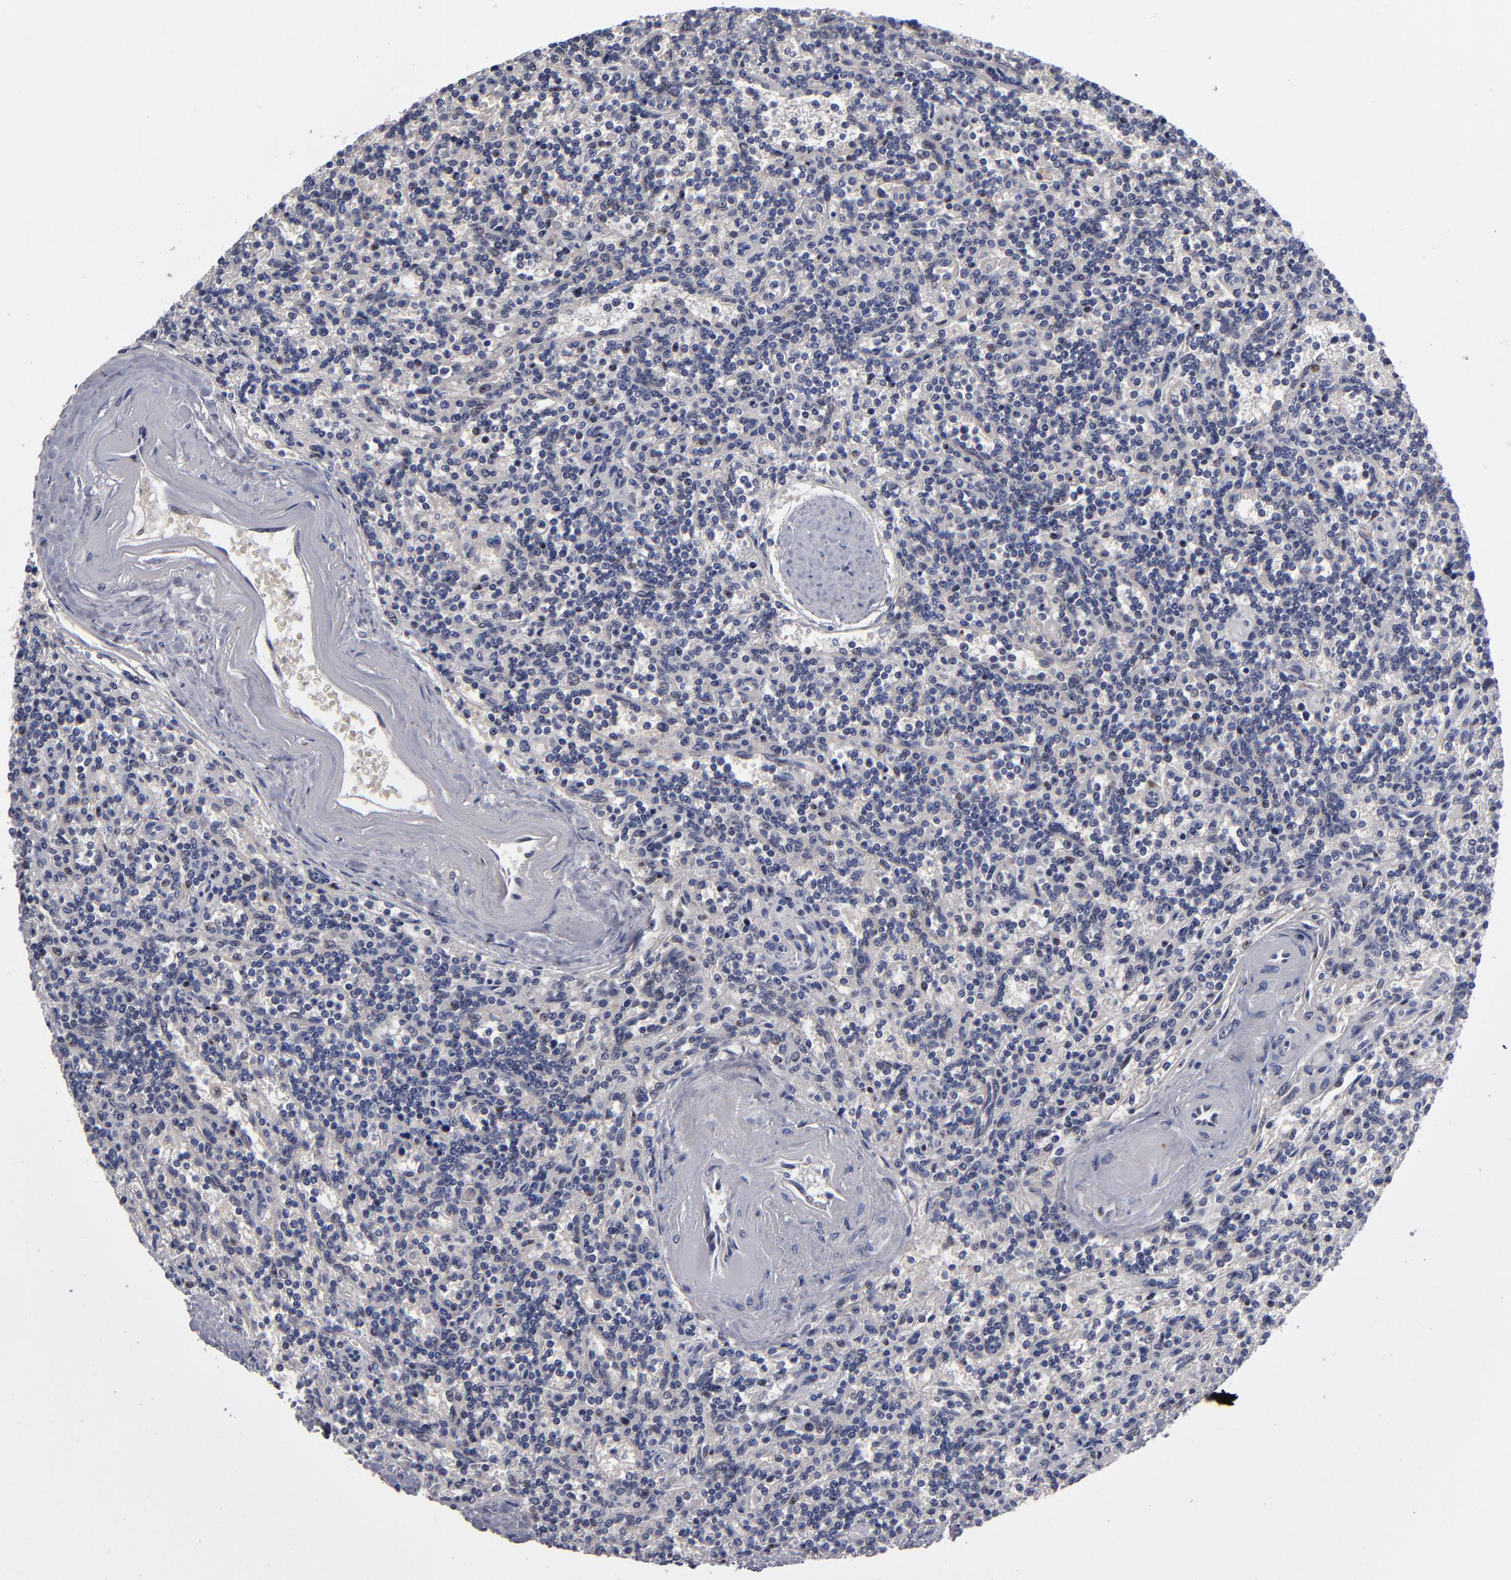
{"staining": {"intensity": "negative", "quantity": "none", "location": "none"}, "tissue": "lymphoma", "cell_type": "Tumor cells", "image_type": "cancer", "snomed": [{"axis": "morphology", "description": "Malignant lymphoma, non-Hodgkin's type, Low grade"}, {"axis": "topography", "description": "Spleen"}], "caption": "Tumor cells are negative for protein expression in human lymphoma.", "gene": "EXD2", "patient": {"sex": "male", "age": 73}}